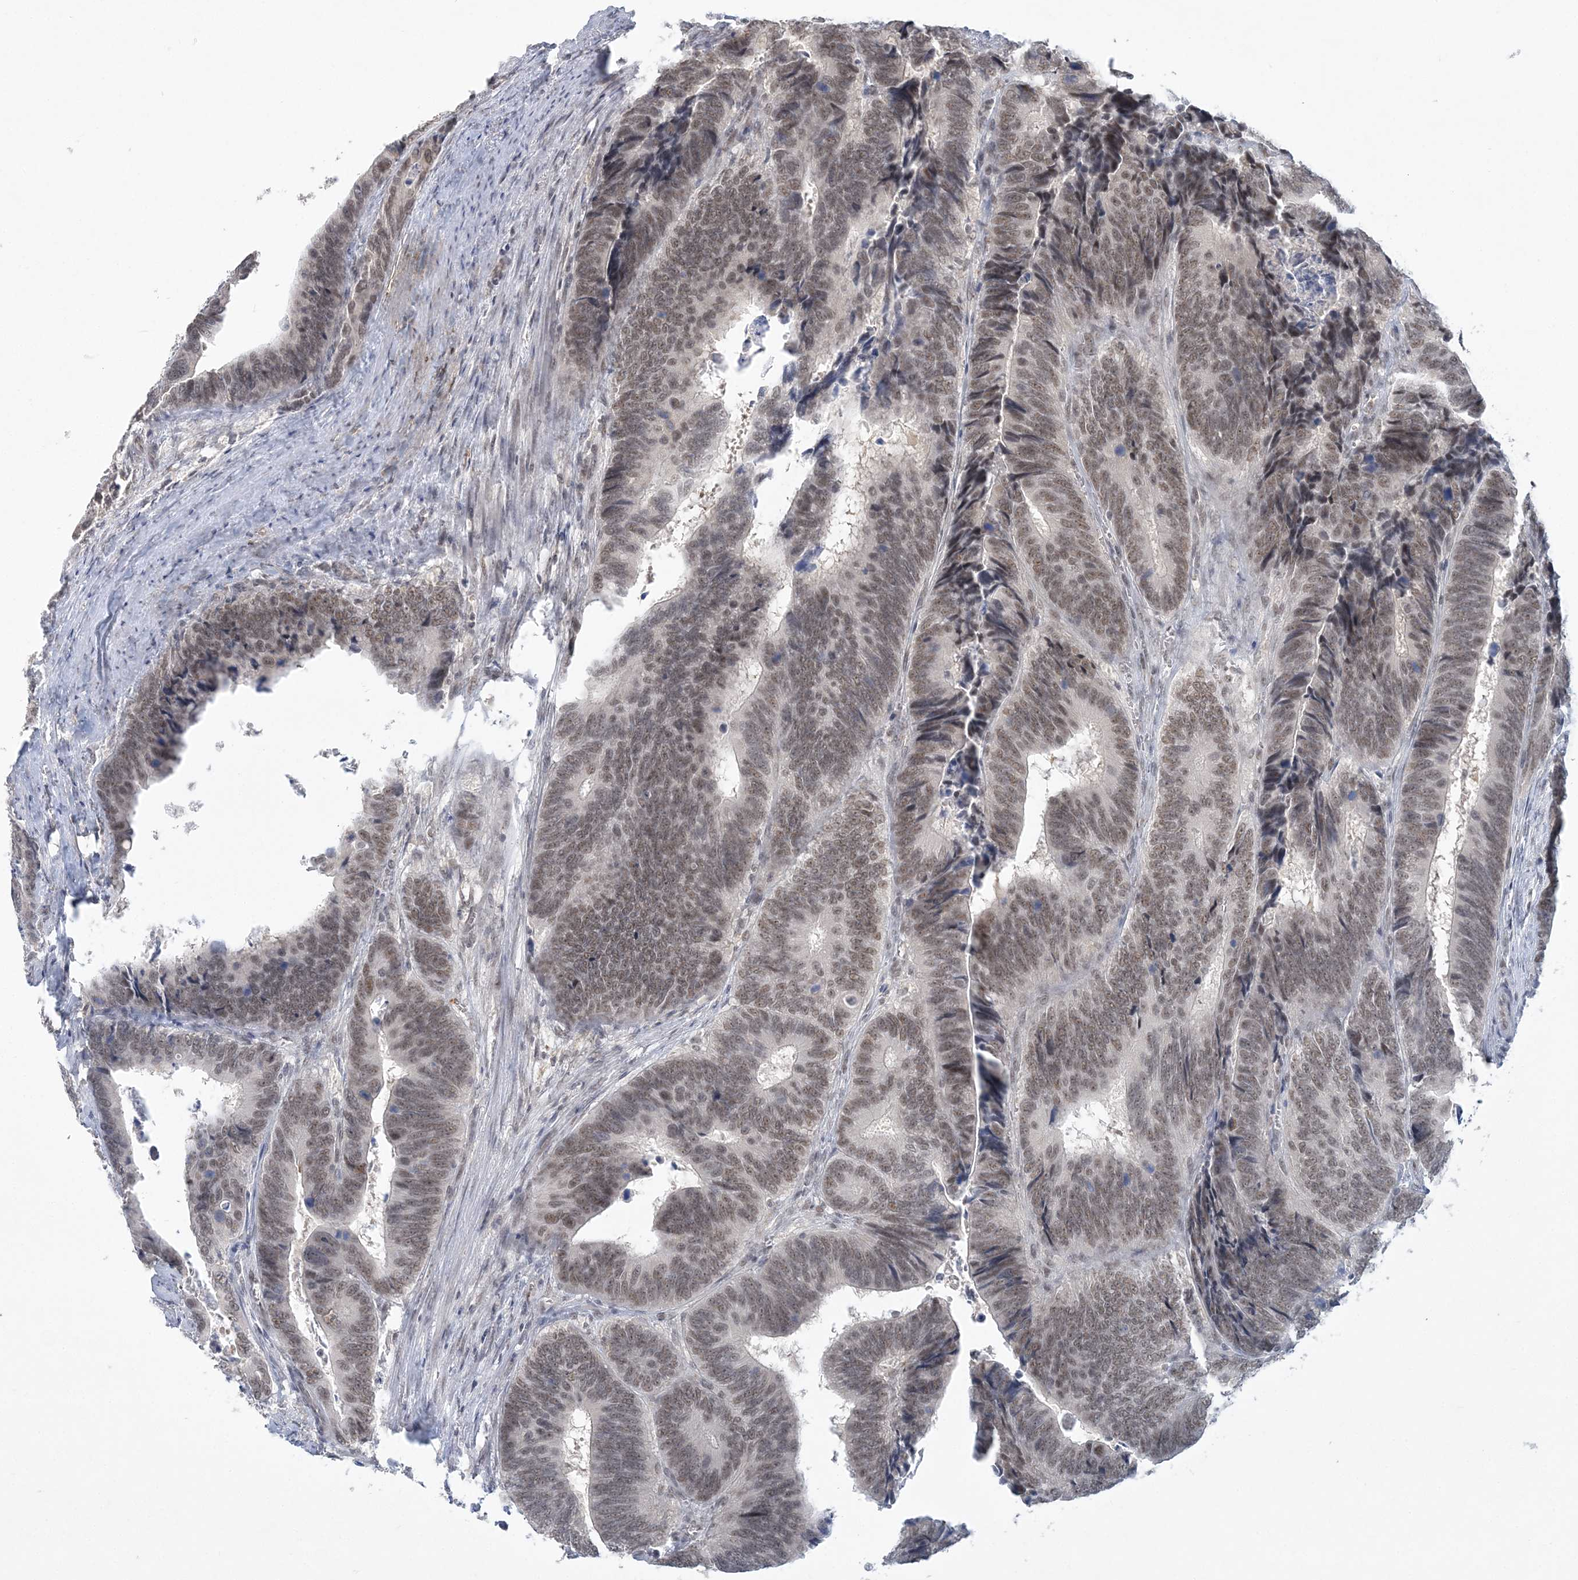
{"staining": {"intensity": "moderate", "quantity": "25%-75%", "location": "nuclear"}, "tissue": "colorectal cancer", "cell_type": "Tumor cells", "image_type": "cancer", "snomed": [{"axis": "morphology", "description": "Adenocarcinoma, NOS"}, {"axis": "topography", "description": "Colon"}], "caption": "Brown immunohistochemical staining in colorectal adenocarcinoma reveals moderate nuclear expression in about 25%-75% of tumor cells.", "gene": "KMT2D", "patient": {"sex": "male", "age": 72}}